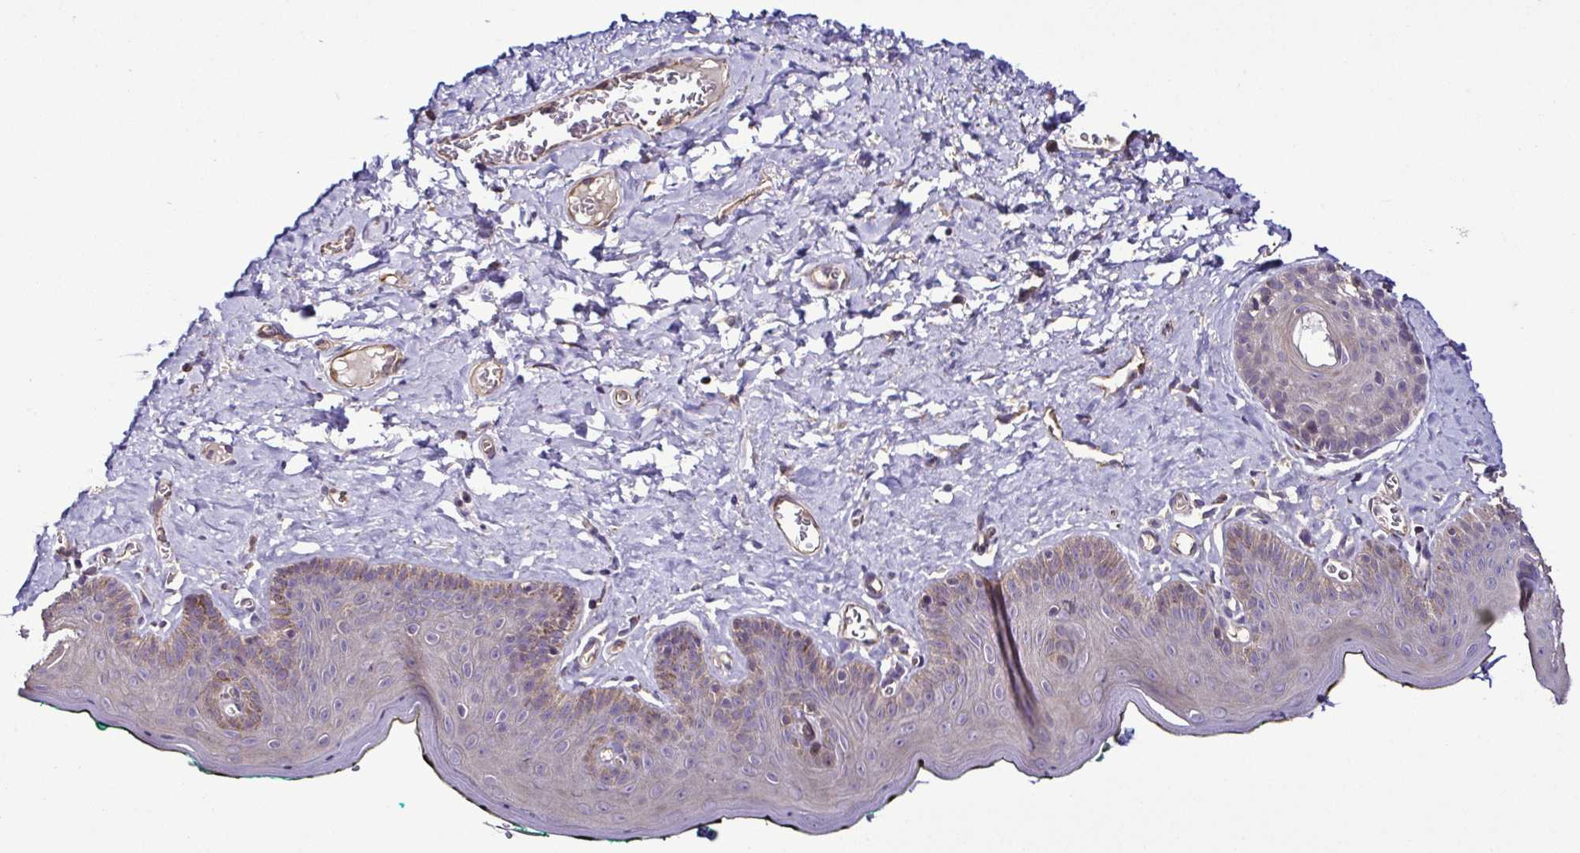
{"staining": {"intensity": "negative", "quantity": "none", "location": "none"}, "tissue": "skin", "cell_type": "Epidermal cells", "image_type": "normal", "snomed": [{"axis": "morphology", "description": "Normal tissue, NOS"}, {"axis": "topography", "description": "Vulva"}, {"axis": "topography", "description": "Peripheral nerve tissue"}], "caption": "This is a histopathology image of IHC staining of unremarkable skin, which shows no staining in epidermal cells.", "gene": "LMOD2", "patient": {"sex": "female", "age": 66}}